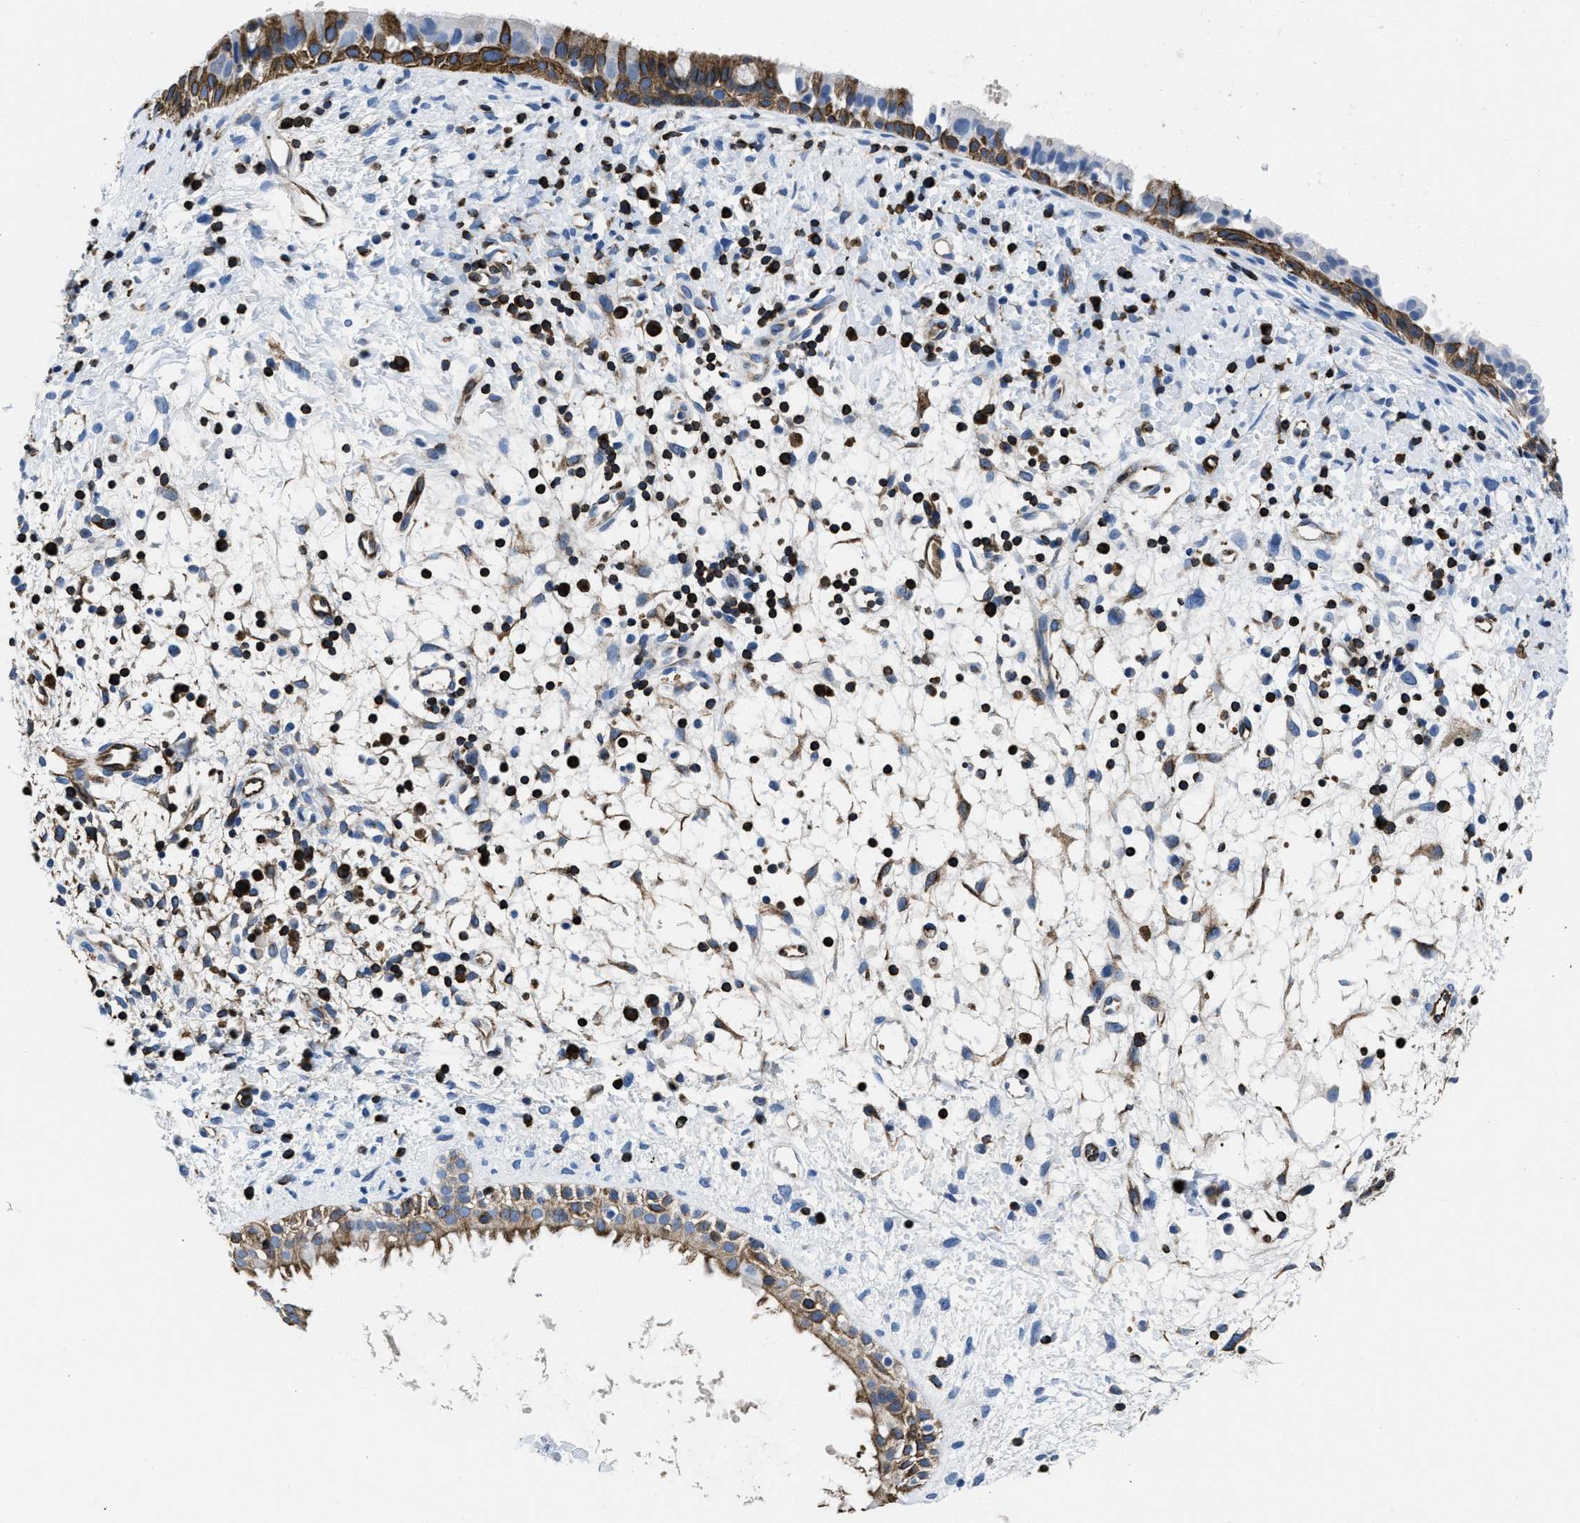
{"staining": {"intensity": "moderate", "quantity": ">75%", "location": "cytoplasmic/membranous"}, "tissue": "nasopharynx", "cell_type": "Respiratory epithelial cells", "image_type": "normal", "snomed": [{"axis": "morphology", "description": "Normal tissue, NOS"}, {"axis": "topography", "description": "Nasopharynx"}], "caption": "Immunohistochemistry photomicrograph of benign nasopharynx stained for a protein (brown), which exhibits medium levels of moderate cytoplasmic/membranous positivity in approximately >75% of respiratory epithelial cells.", "gene": "ITGA3", "patient": {"sex": "male", "age": 22}}